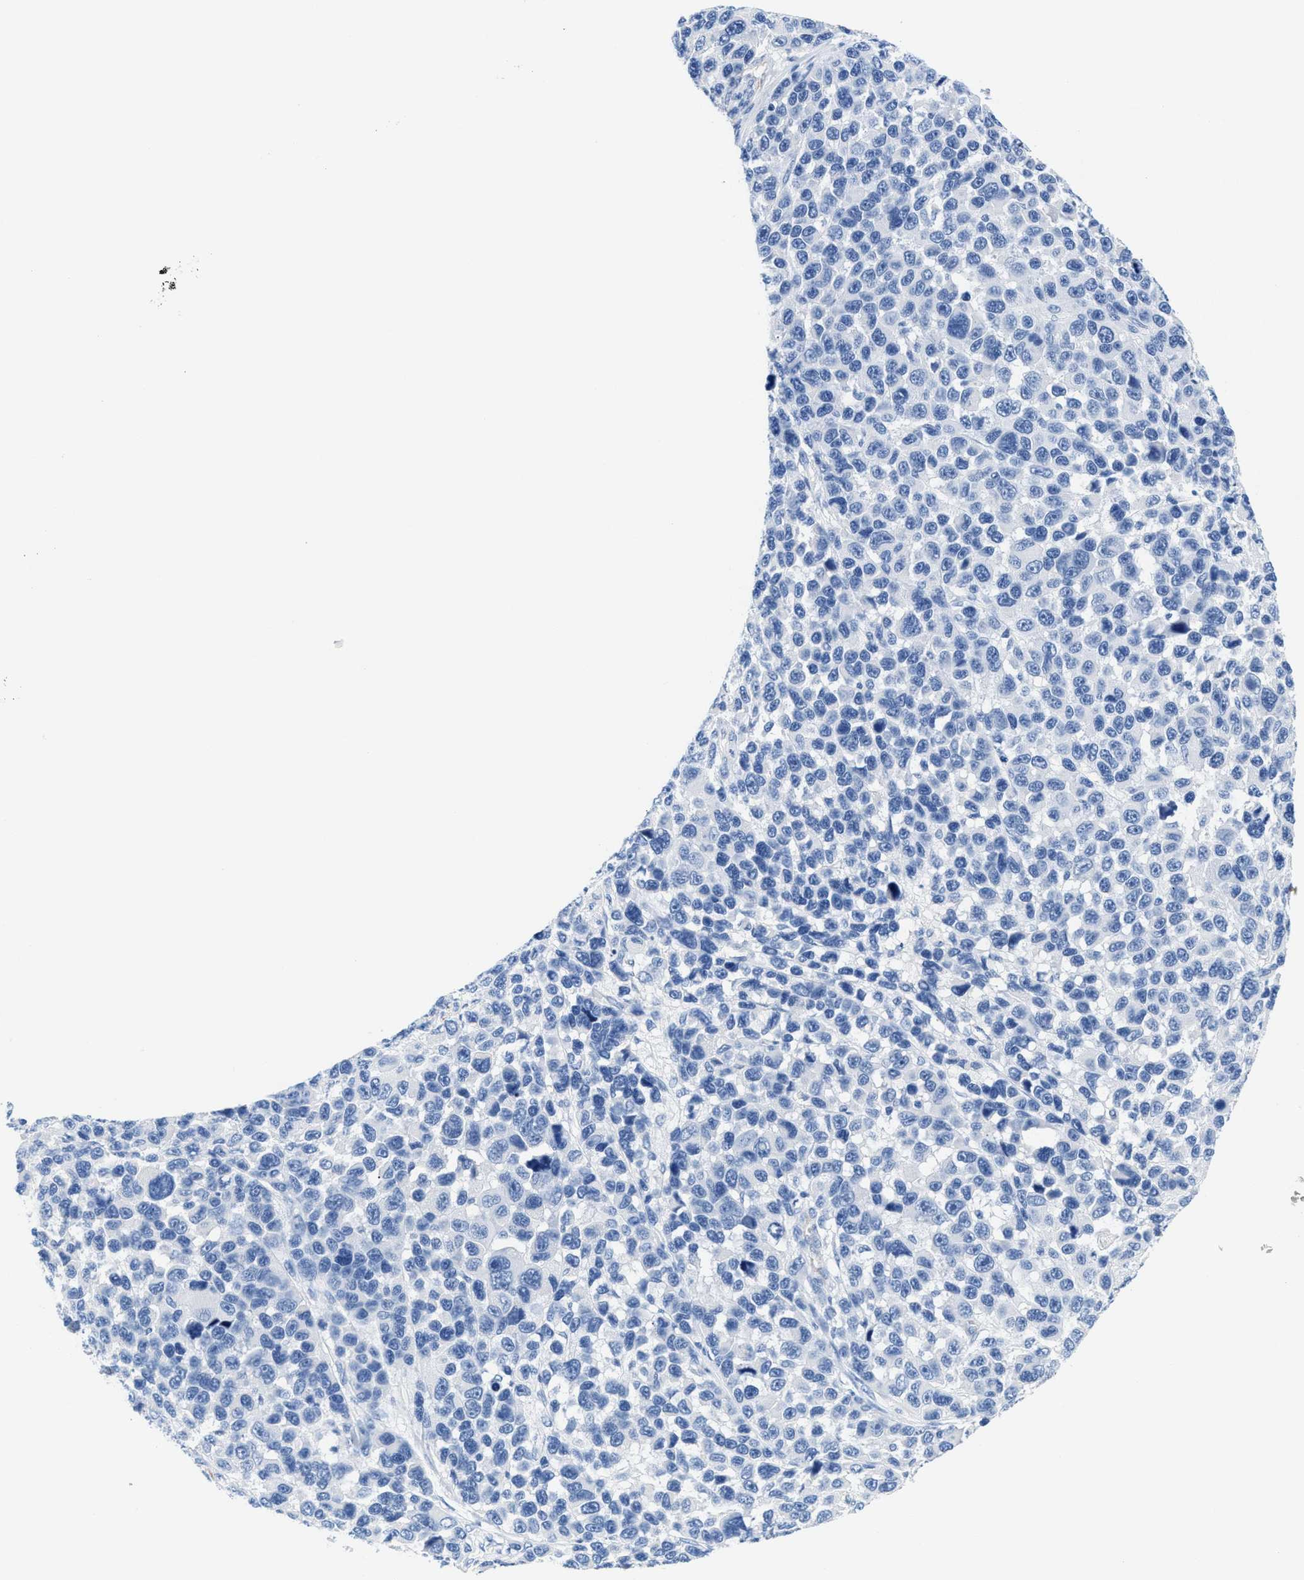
{"staining": {"intensity": "negative", "quantity": "none", "location": "none"}, "tissue": "melanoma", "cell_type": "Tumor cells", "image_type": "cancer", "snomed": [{"axis": "morphology", "description": "Malignant melanoma, NOS"}, {"axis": "topography", "description": "Skin"}], "caption": "Immunohistochemical staining of malignant melanoma demonstrates no significant positivity in tumor cells.", "gene": "SLFN13", "patient": {"sex": "male", "age": 53}}